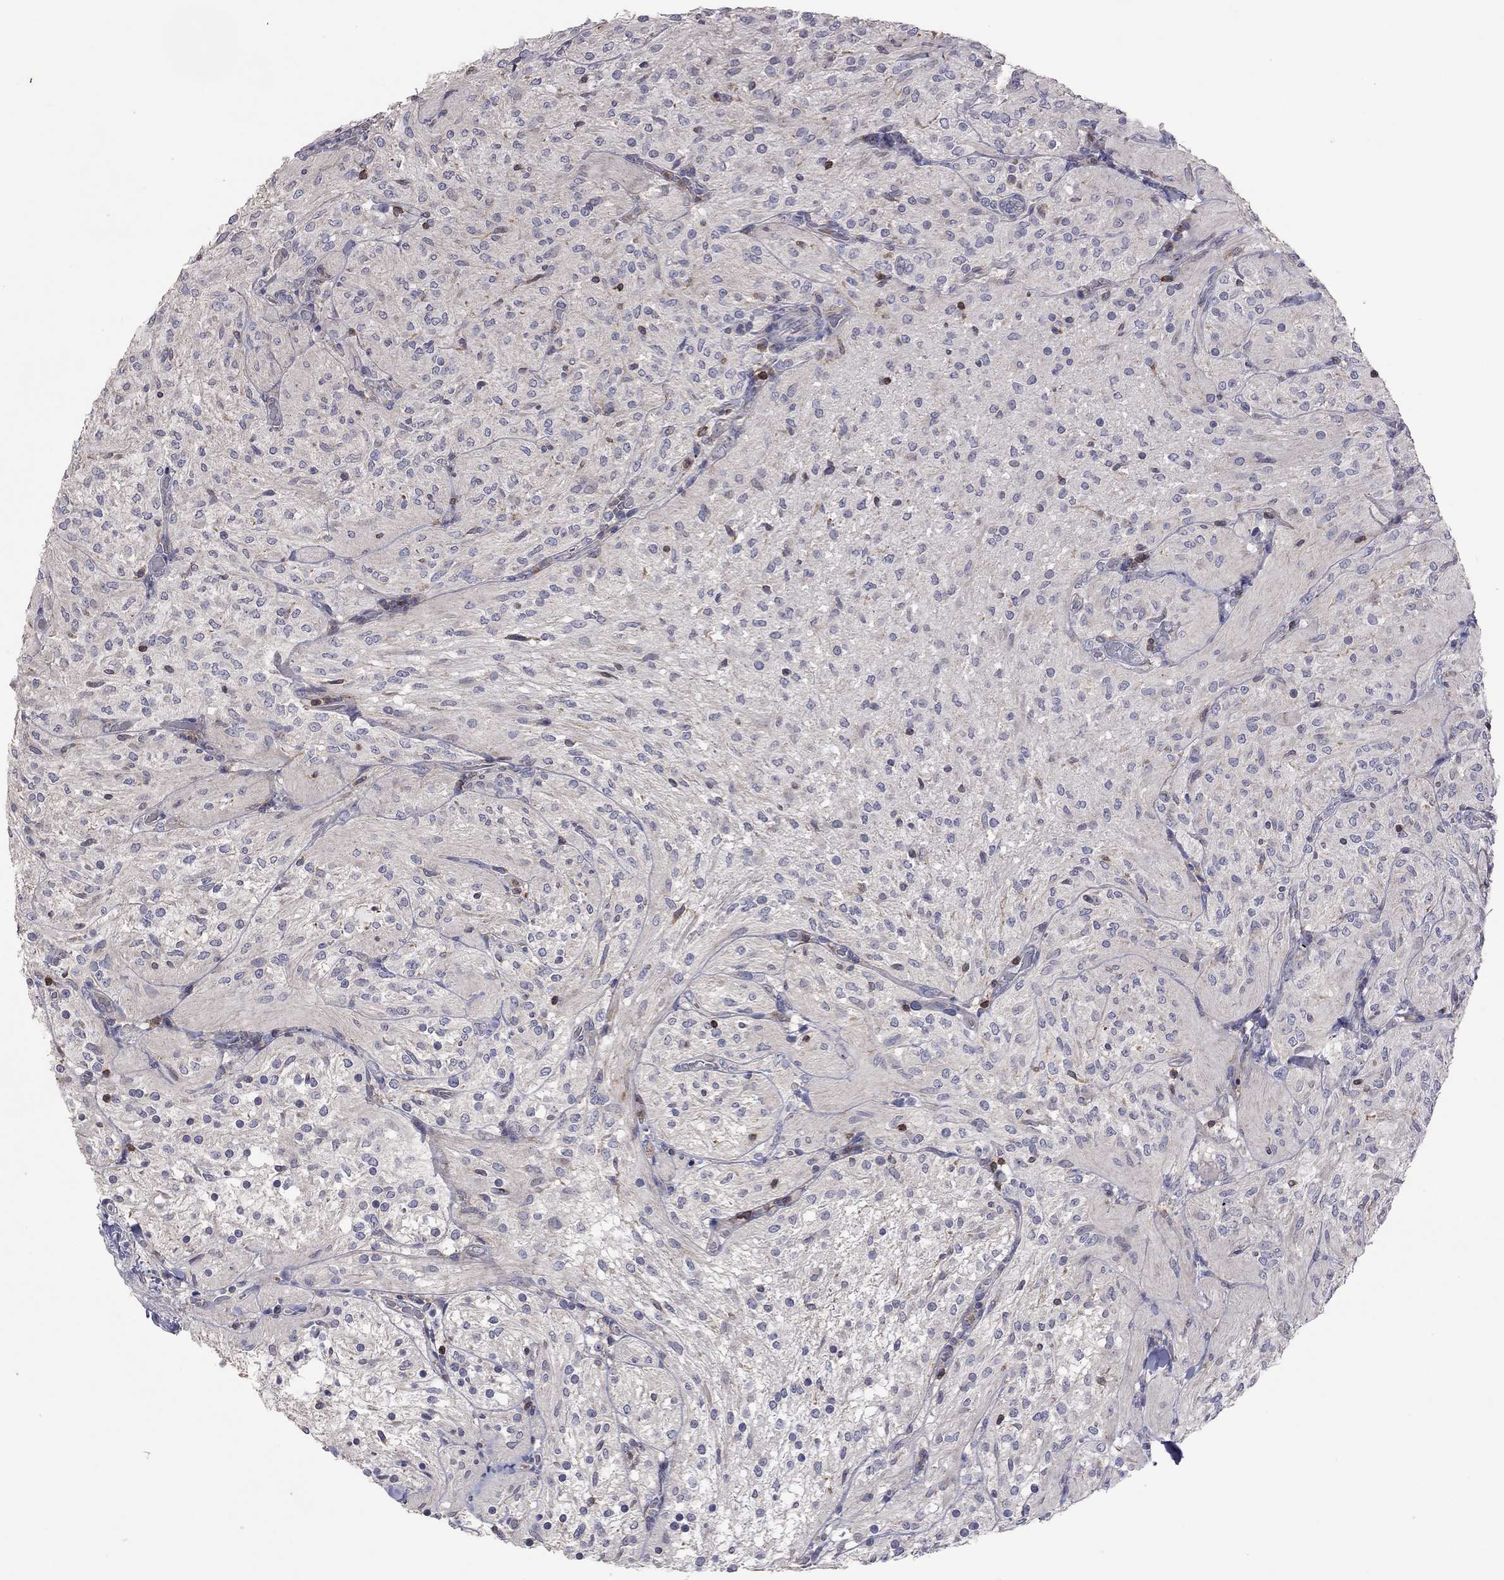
{"staining": {"intensity": "negative", "quantity": "none", "location": "none"}, "tissue": "glioma", "cell_type": "Tumor cells", "image_type": "cancer", "snomed": [{"axis": "morphology", "description": "Glioma, malignant, Low grade"}, {"axis": "topography", "description": "Brain"}], "caption": "There is no significant expression in tumor cells of glioma.", "gene": "IPCEF1", "patient": {"sex": "male", "age": 3}}